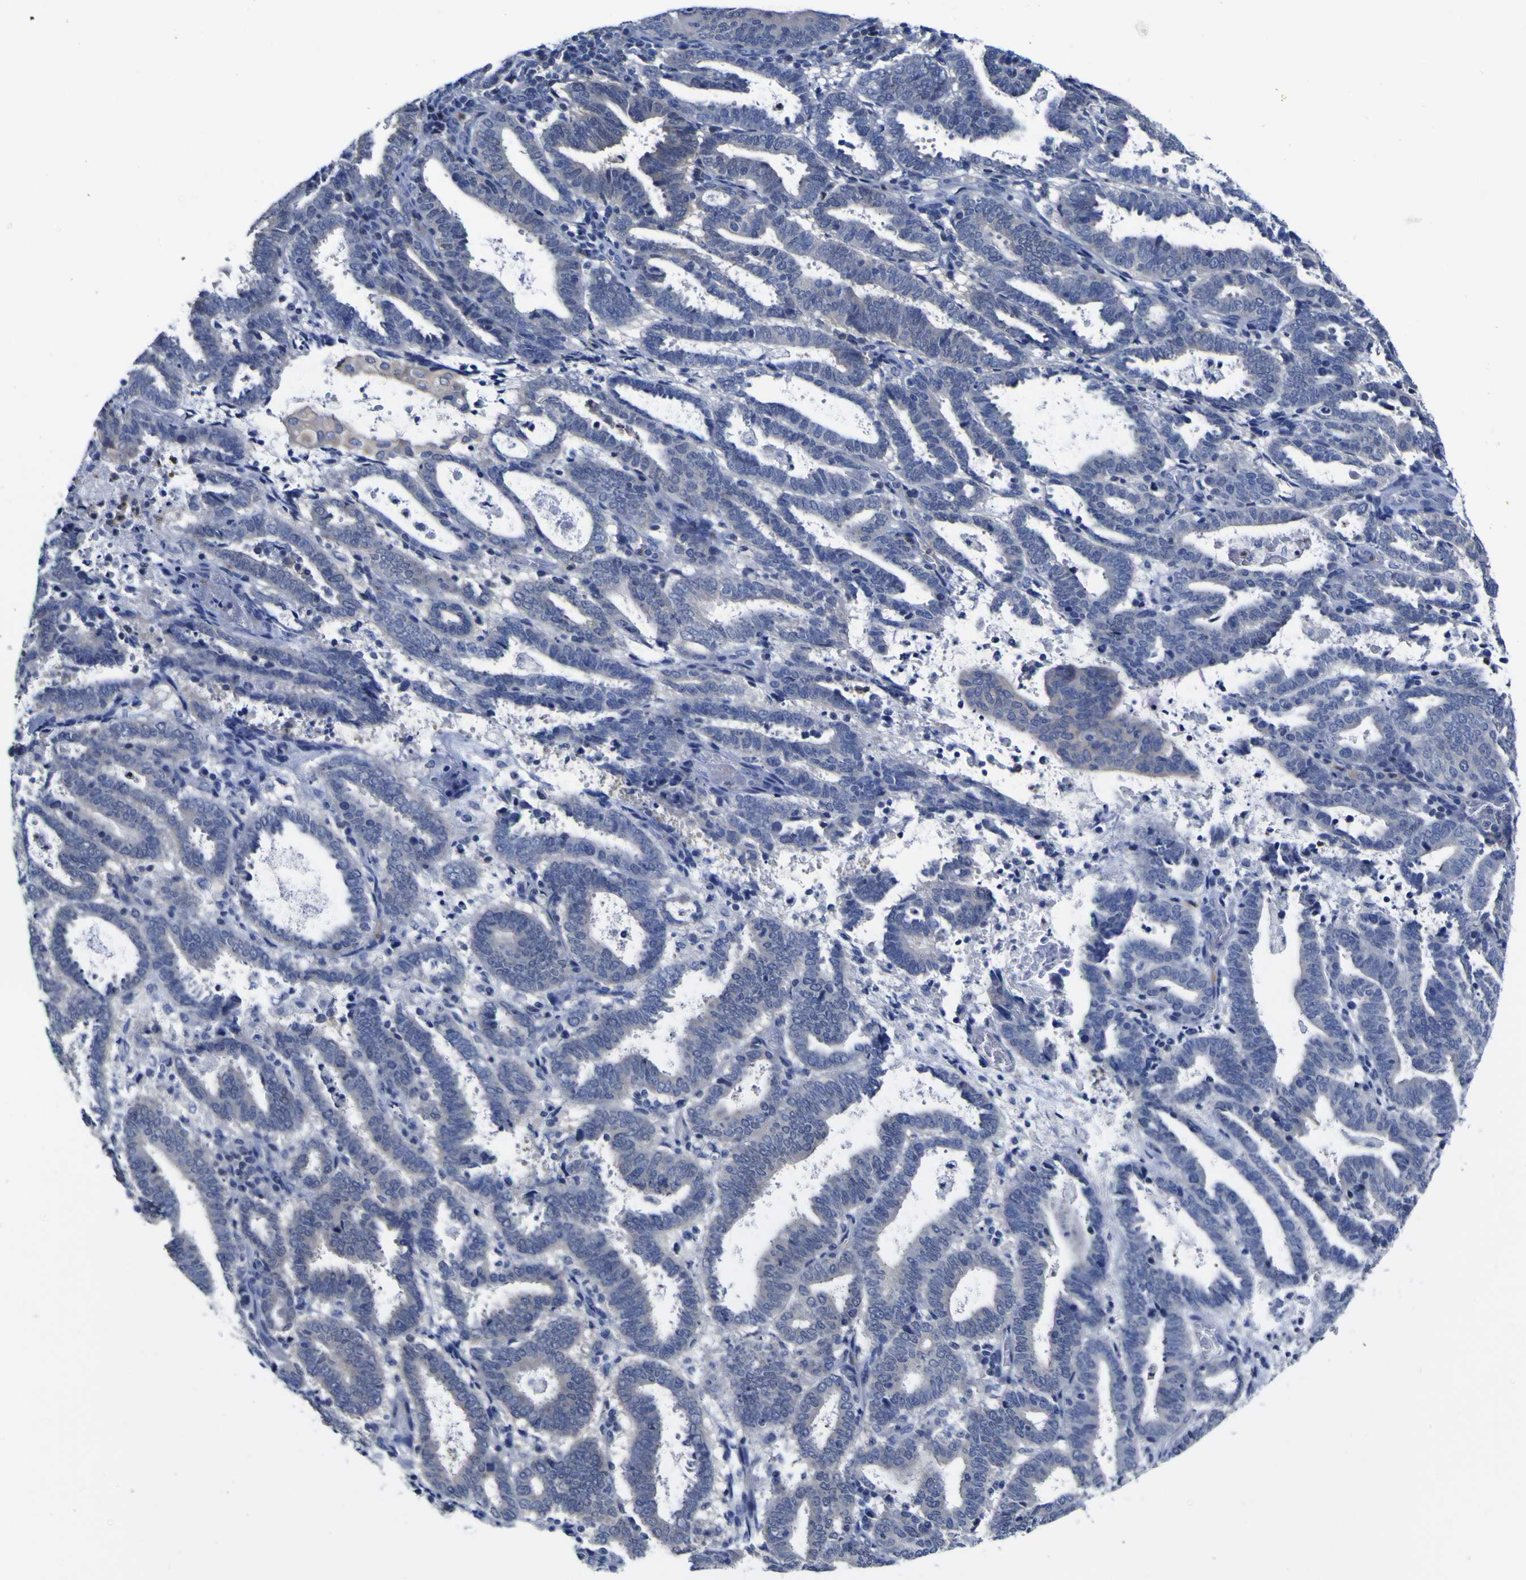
{"staining": {"intensity": "negative", "quantity": "none", "location": "none"}, "tissue": "endometrial cancer", "cell_type": "Tumor cells", "image_type": "cancer", "snomed": [{"axis": "morphology", "description": "Adenocarcinoma, NOS"}, {"axis": "topography", "description": "Uterus"}], "caption": "A high-resolution image shows immunohistochemistry staining of adenocarcinoma (endometrial), which exhibits no significant positivity in tumor cells.", "gene": "CASP6", "patient": {"sex": "female", "age": 83}}